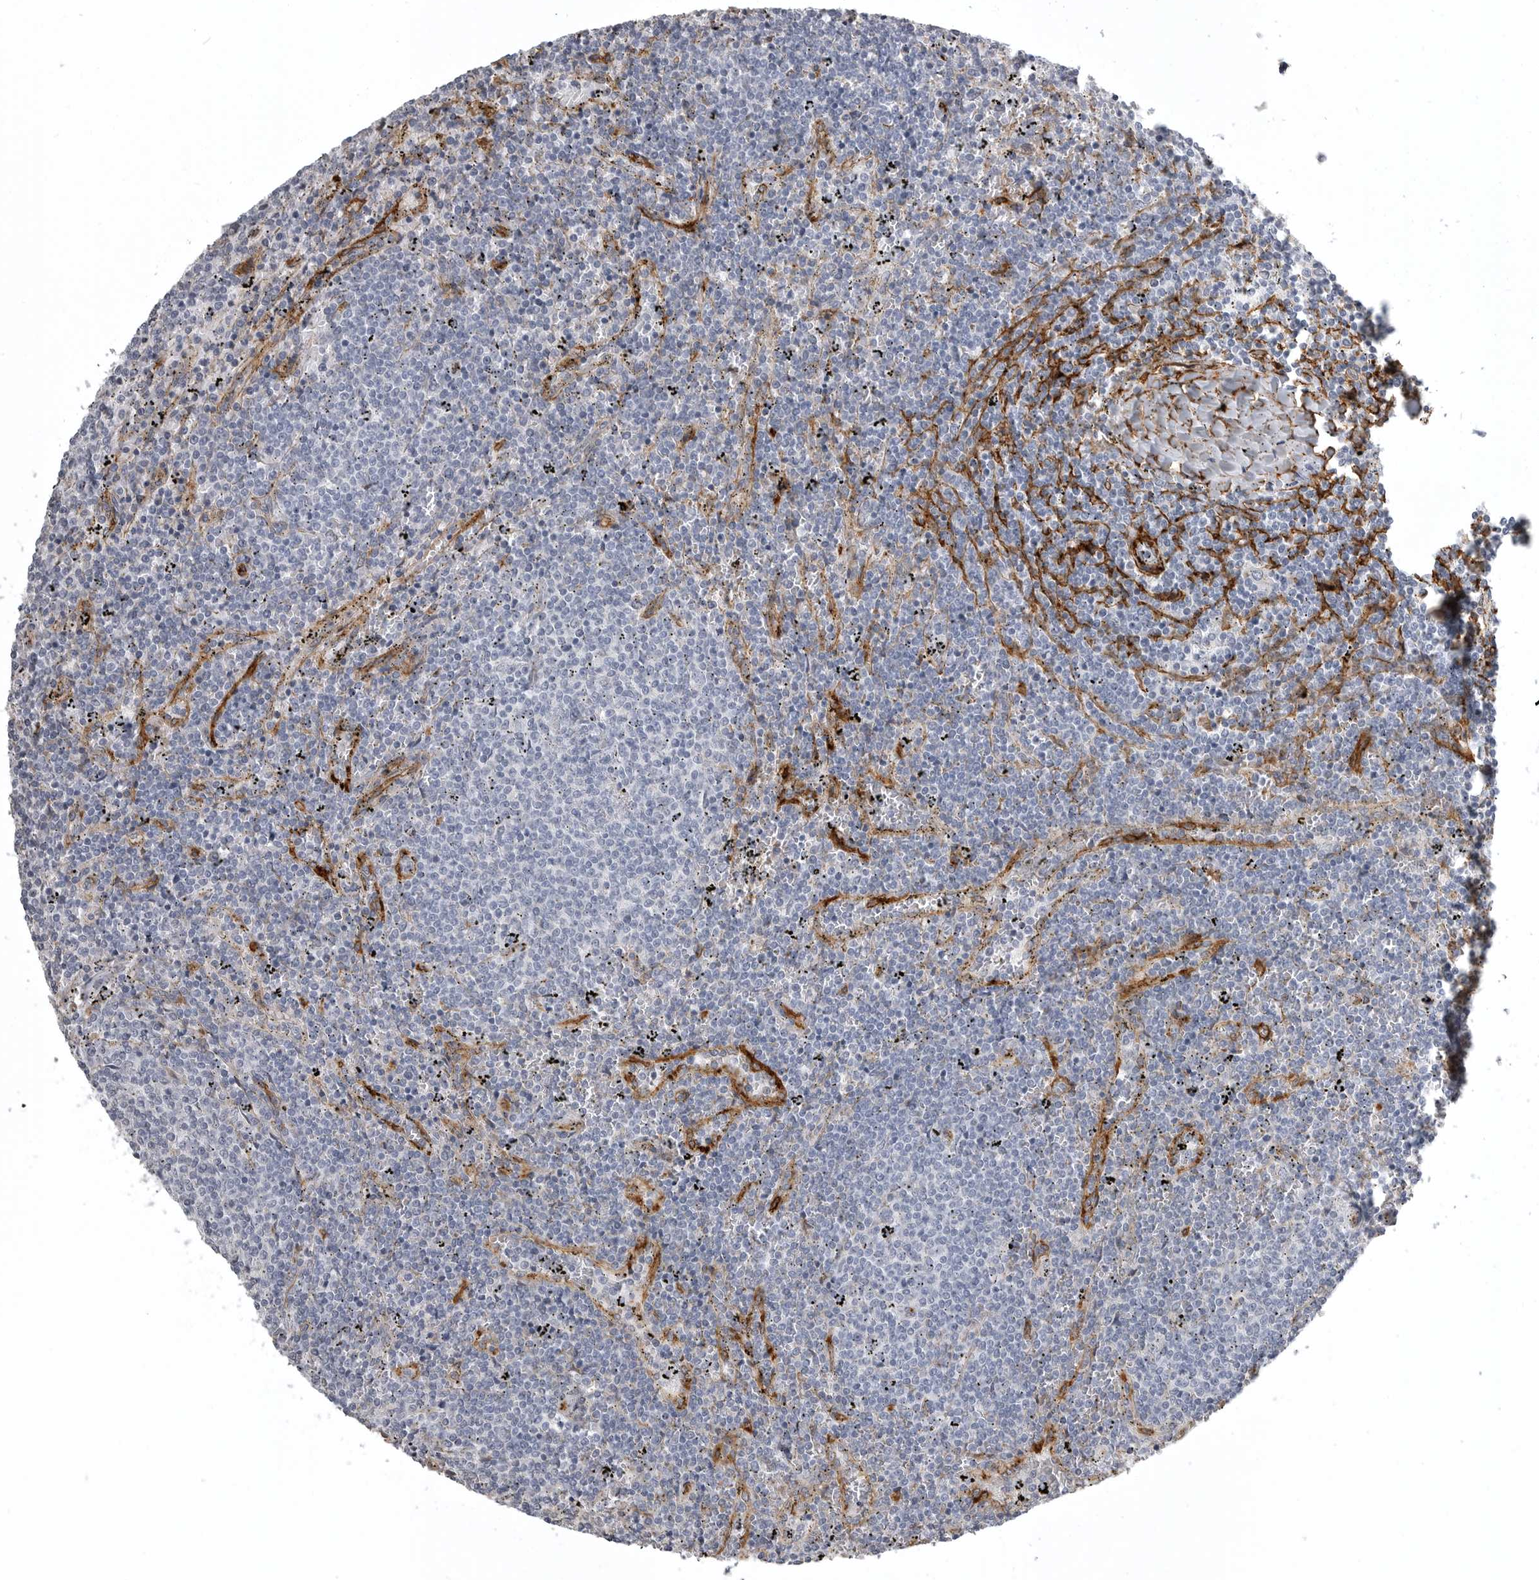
{"staining": {"intensity": "negative", "quantity": "none", "location": "none"}, "tissue": "lymphoma", "cell_type": "Tumor cells", "image_type": "cancer", "snomed": [{"axis": "morphology", "description": "Malignant lymphoma, non-Hodgkin's type, Low grade"}, {"axis": "topography", "description": "Spleen"}], "caption": "Photomicrograph shows no significant protein expression in tumor cells of low-grade malignant lymphoma, non-Hodgkin's type.", "gene": "AOC3", "patient": {"sex": "female", "age": 50}}